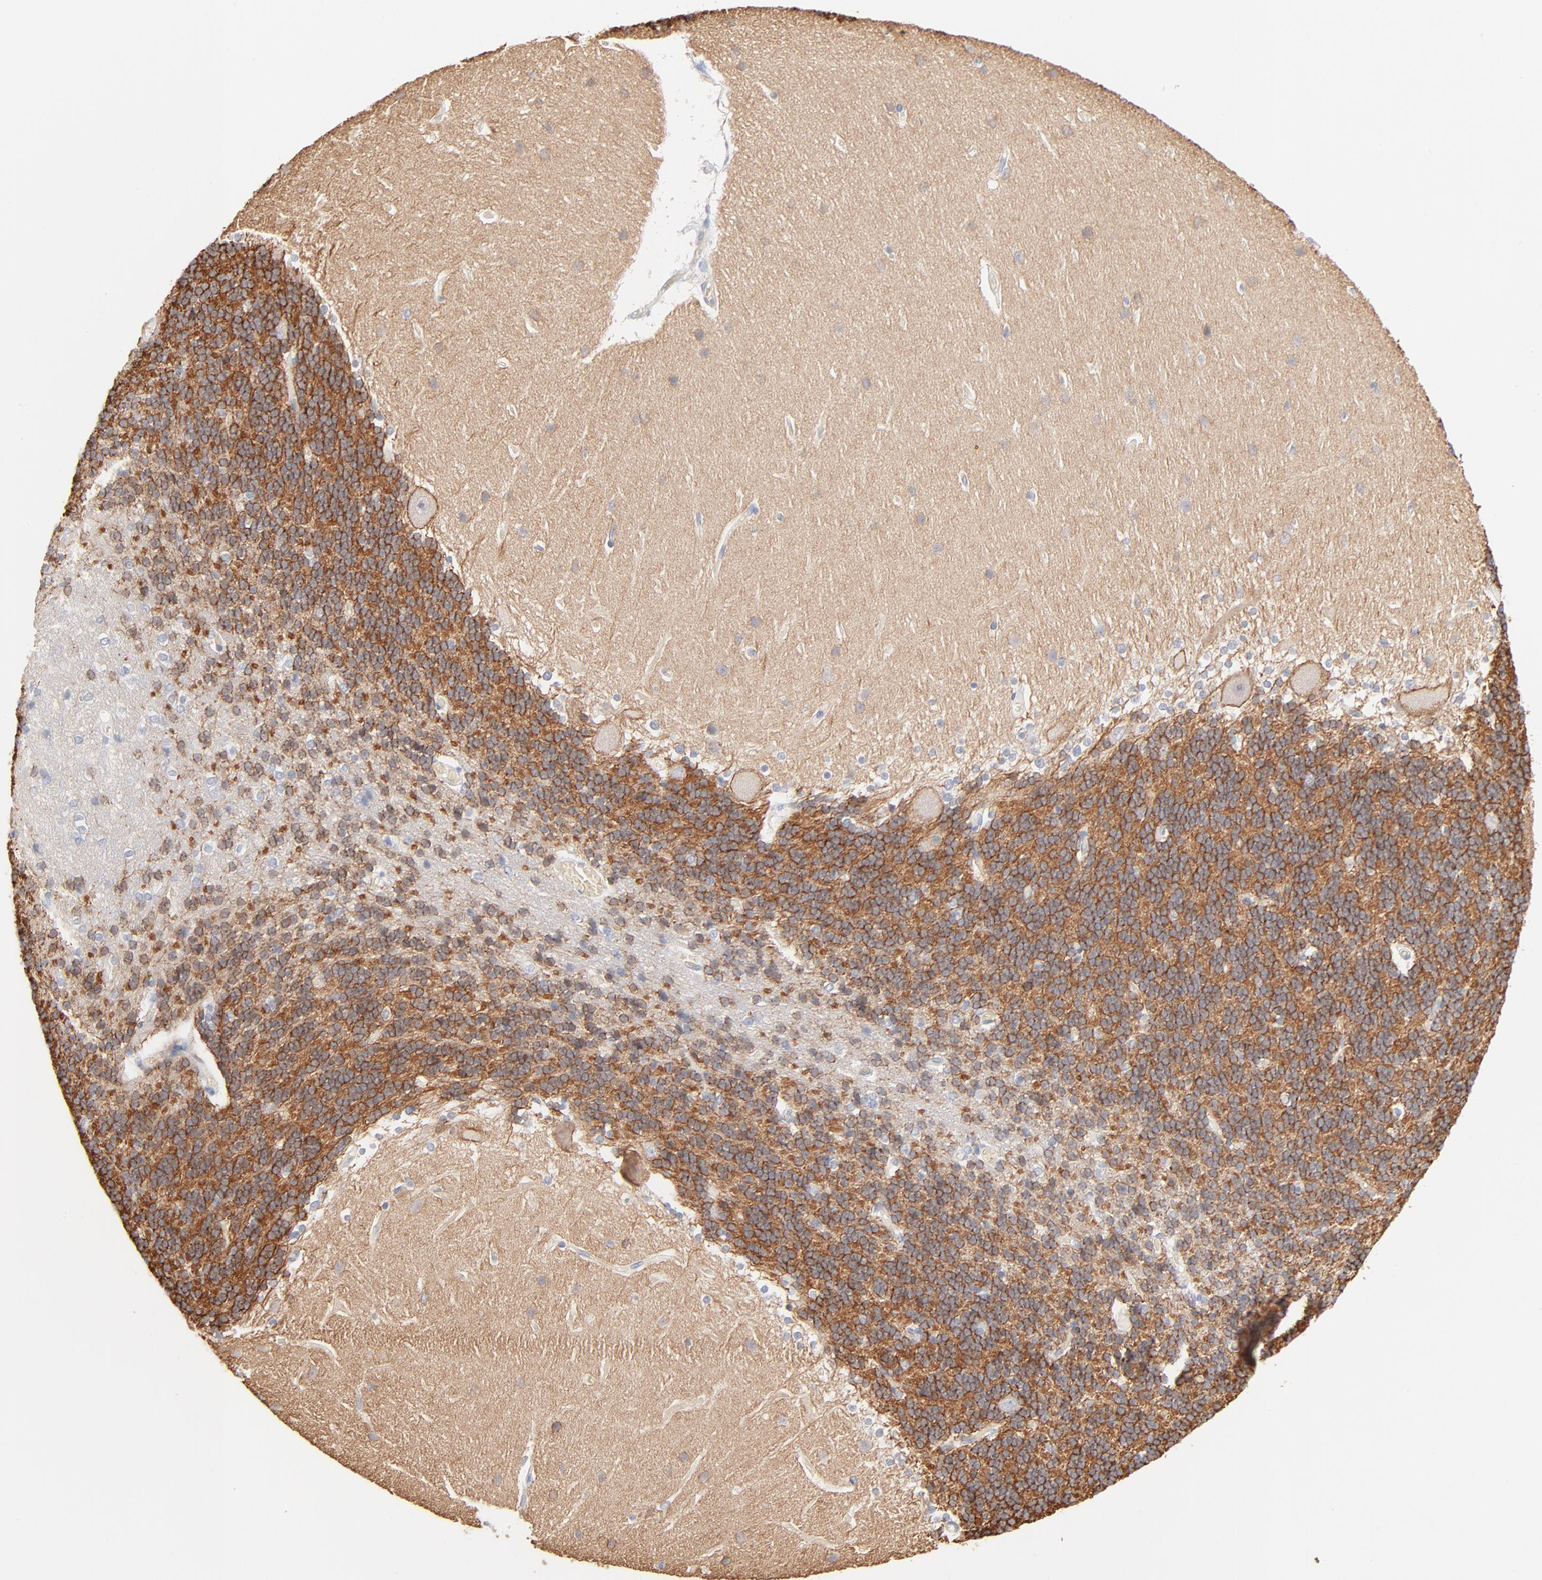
{"staining": {"intensity": "strong", "quantity": ">75%", "location": "cytoplasmic/membranous"}, "tissue": "cerebellum", "cell_type": "Cells in granular layer", "image_type": "normal", "snomed": [{"axis": "morphology", "description": "Normal tissue, NOS"}, {"axis": "topography", "description": "Cerebellum"}], "caption": "Immunohistochemistry image of normal cerebellum: cerebellum stained using IHC demonstrates high levels of strong protein expression localized specifically in the cytoplasmic/membranous of cells in granular layer, appearing as a cytoplasmic/membranous brown color.", "gene": "SPTB", "patient": {"sex": "female", "age": 54}}